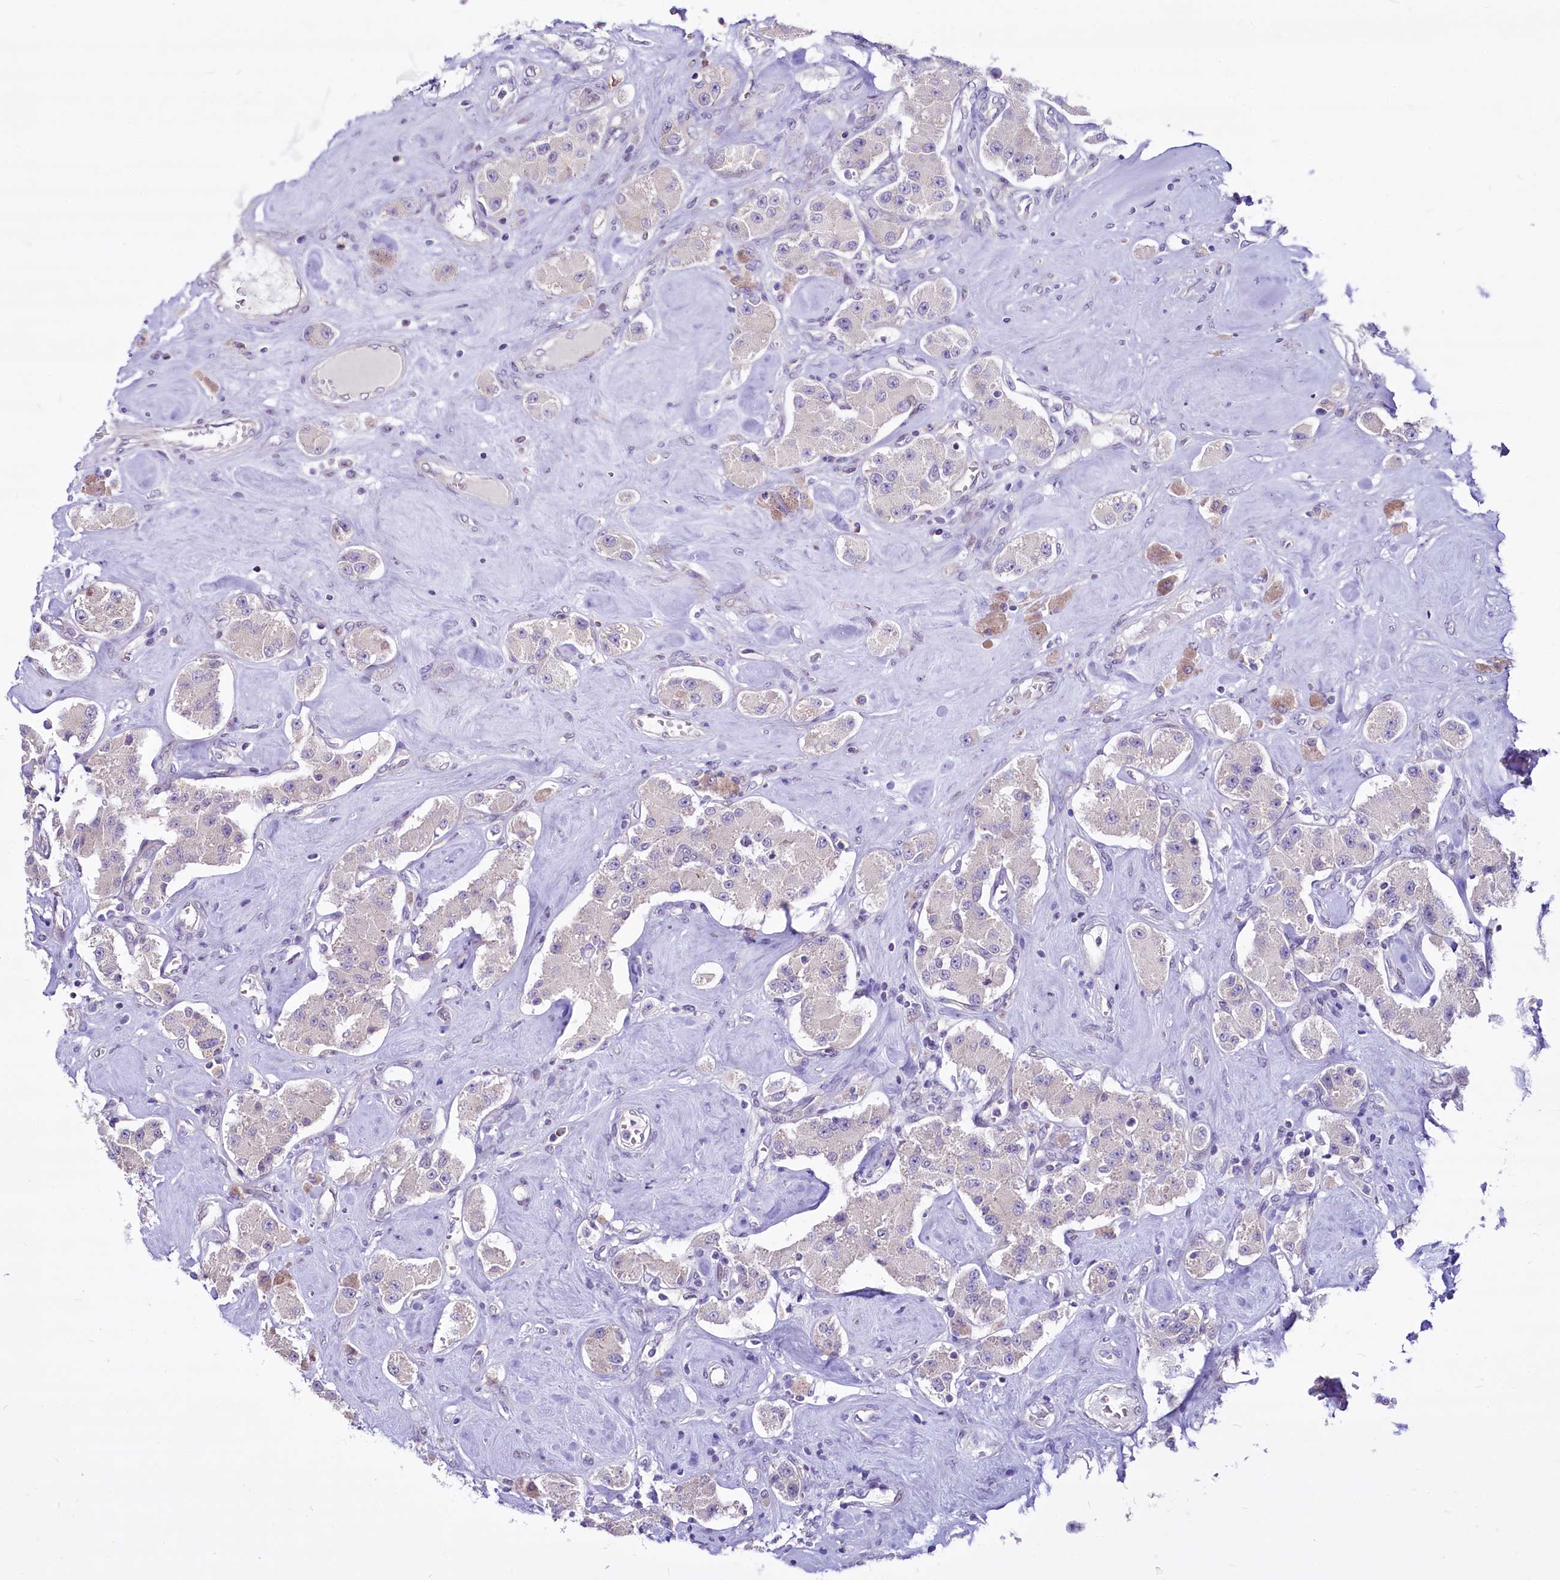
{"staining": {"intensity": "negative", "quantity": "none", "location": "none"}, "tissue": "carcinoid", "cell_type": "Tumor cells", "image_type": "cancer", "snomed": [{"axis": "morphology", "description": "Carcinoid, malignant, NOS"}, {"axis": "topography", "description": "Pancreas"}], "caption": "Protein analysis of carcinoid demonstrates no significant staining in tumor cells. (Brightfield microscopy of DAB immunohistochemistry at high magnification).", "gene": "BANK1", "patient": {"sex": "male", "age": 41}}